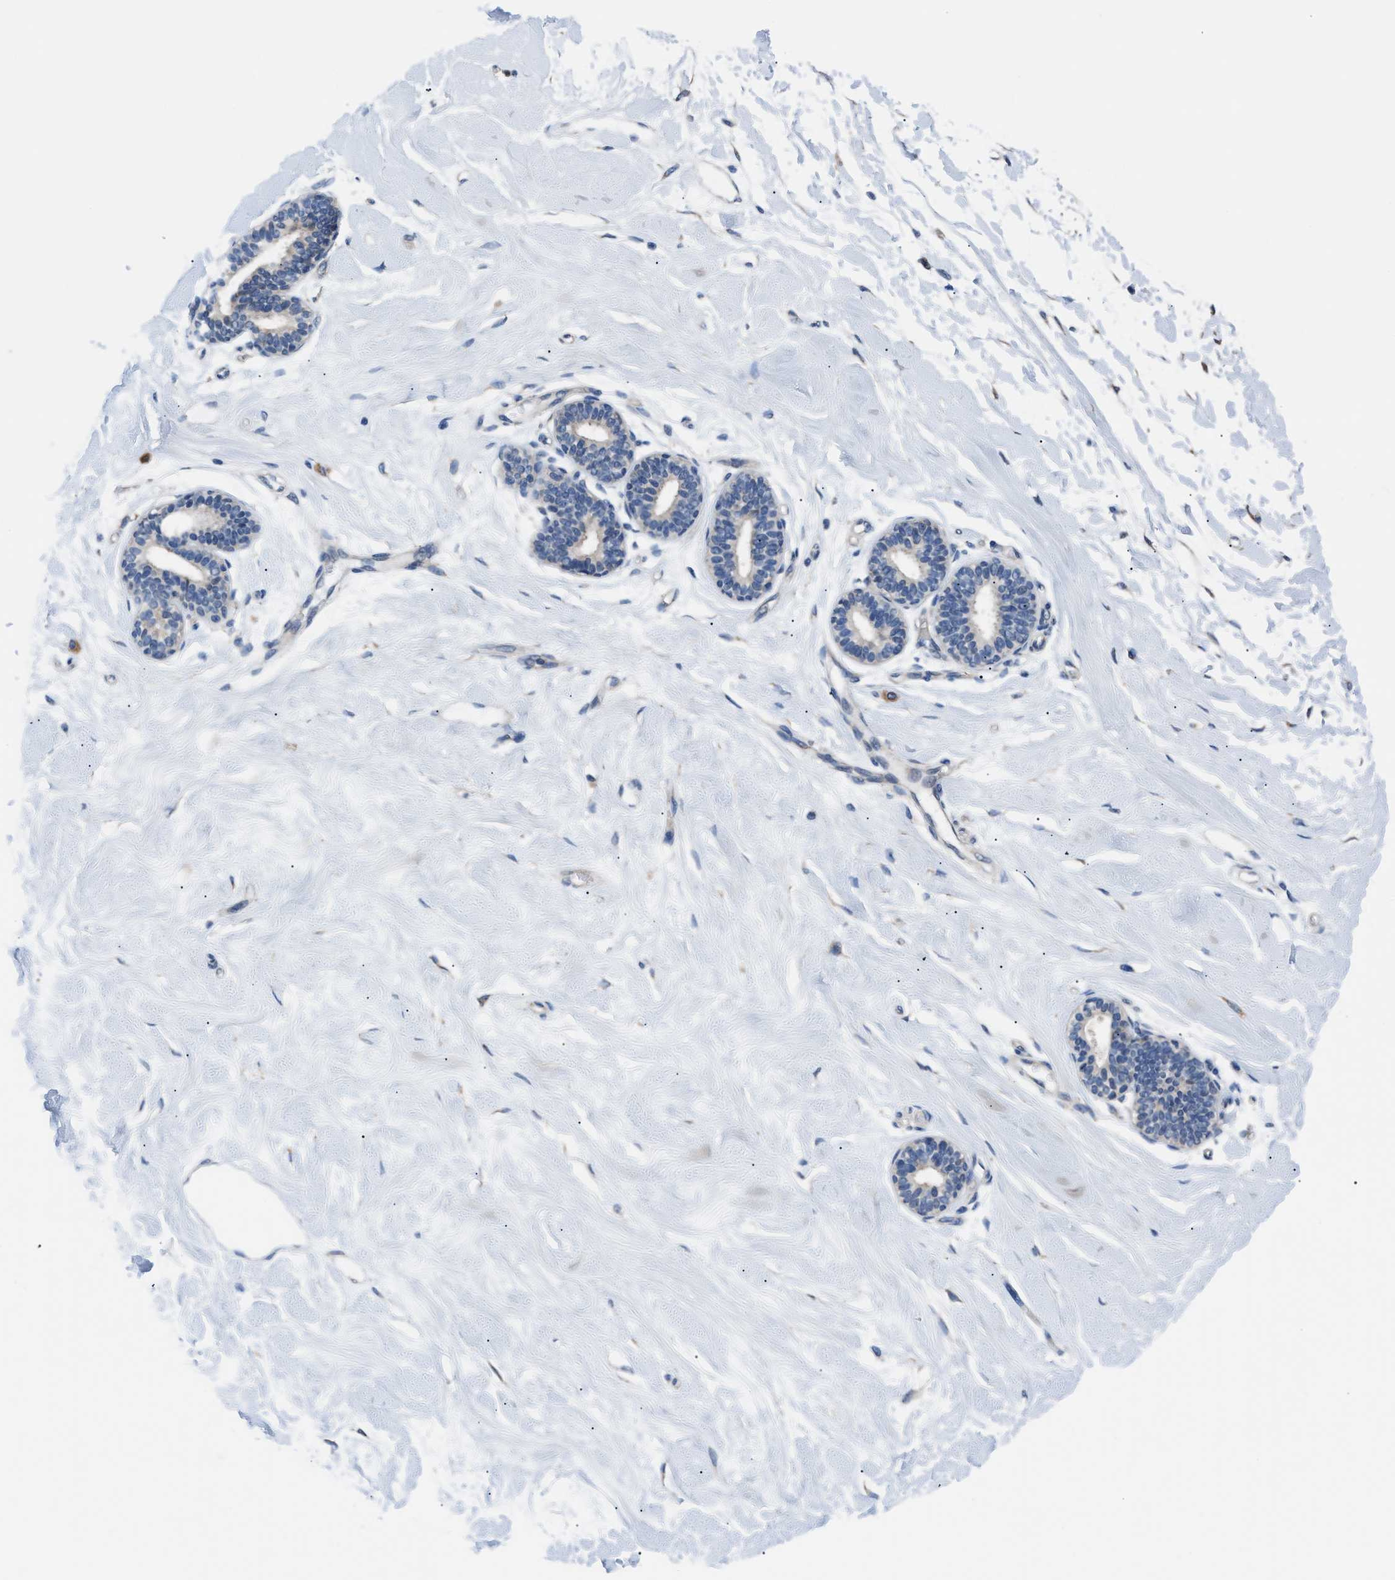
{"staining": {"intensity": "negative", "quantity": "none", "location": "none"}, "tissue": "breast", "cell_type": "Adipocytes", "image_type": "normal", "snomed": [{"axis": "morphology", "description": "Normal tissue, NOS"}, {"axis": "morphology", "description": "Lobular carcinoma"}, {"axis": "topography", "description": "Breast"}], "caption": "Immunohistochemistry (IHC) photomicrograph of benign breast stained for a protein (brown), which exhibits no positivity in adipocytes.", "gene": "TMEM45B", "patient": {"sex": "female", "age": 59}}